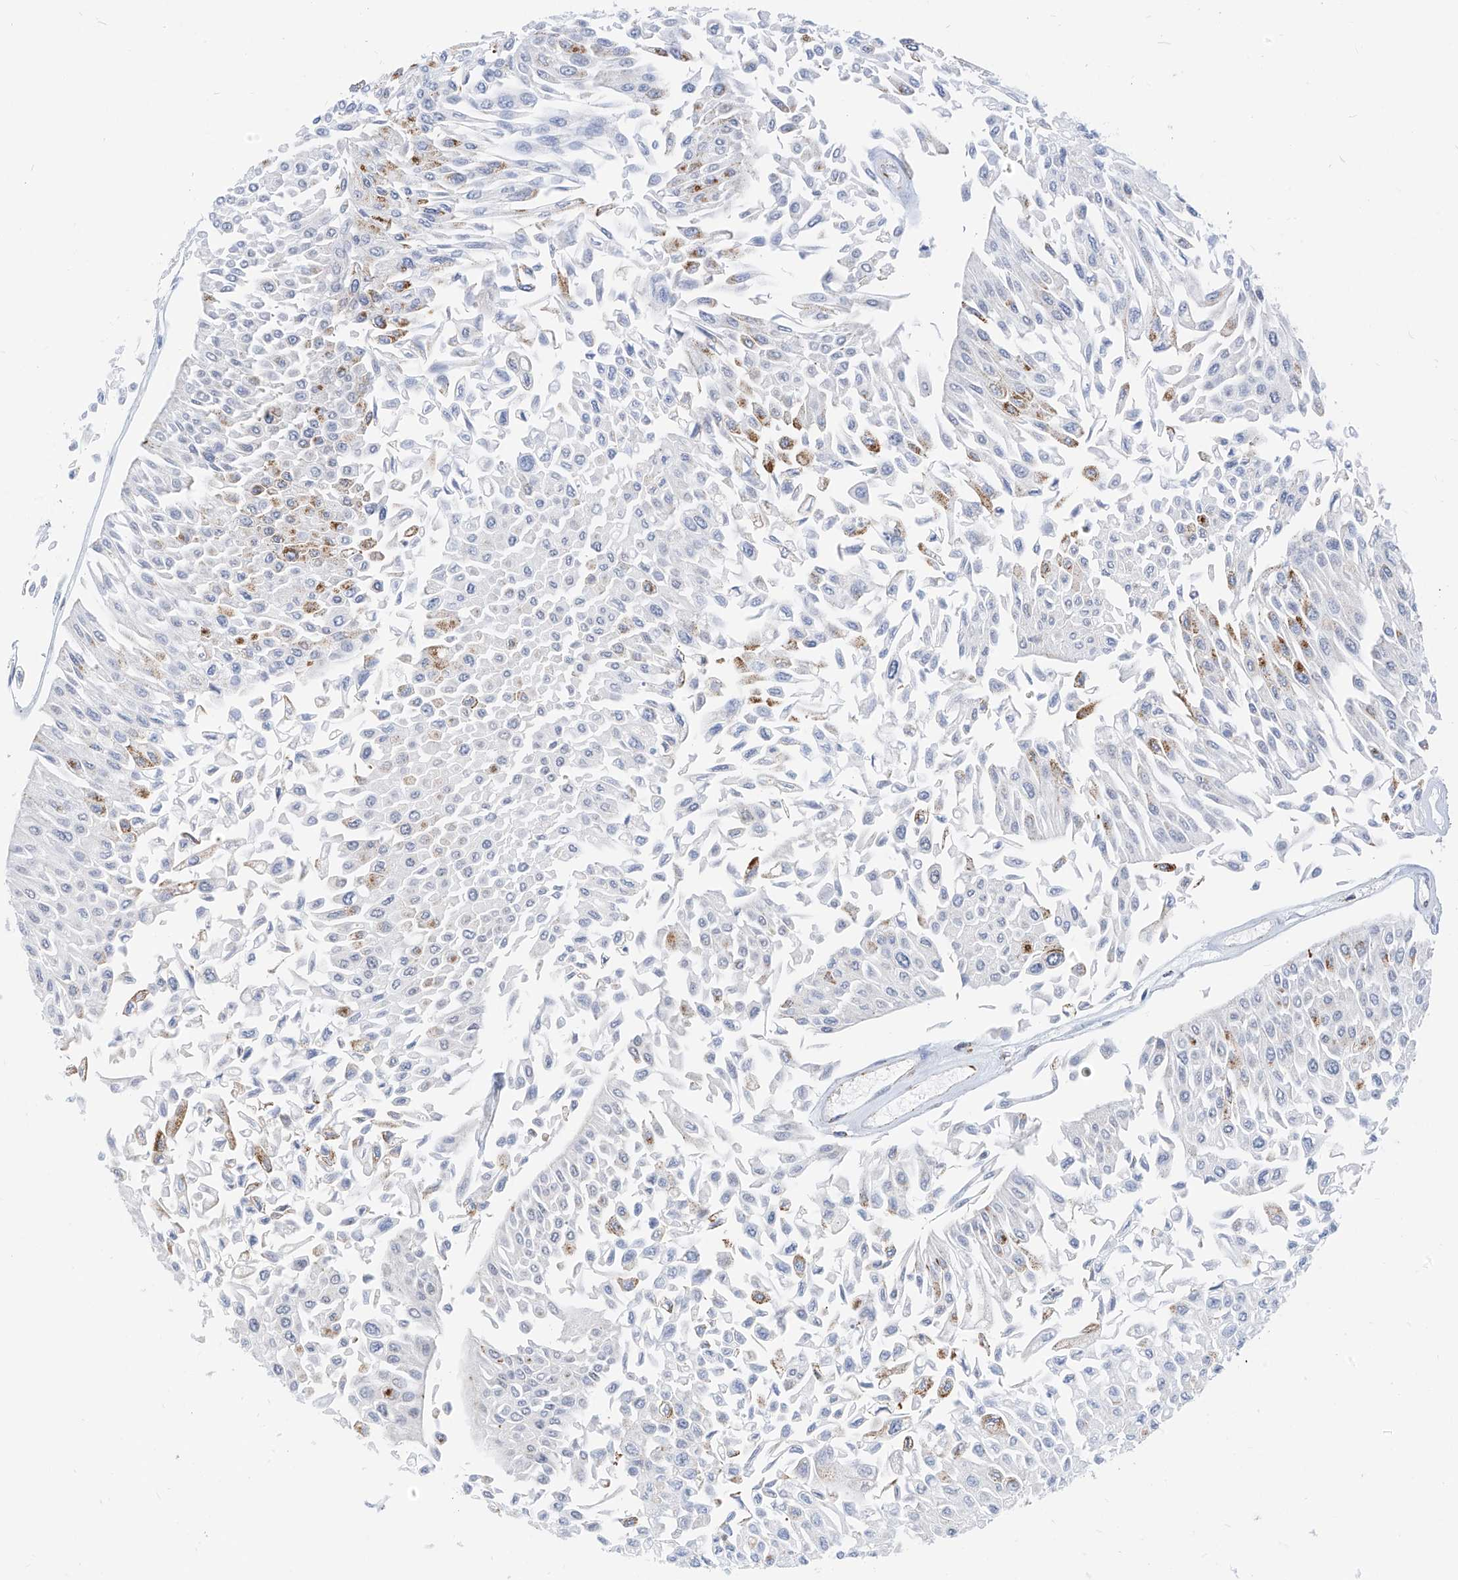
{"staining": {"intensity": "moderate", "quantity": "<25%", "location": "cytoplasmic/membranous"}, "tissue": "urothelial cancer", "cell_type": "Tumor cells", "image_type": "cancer", "snomed": [{"axis": "morphology", "description": "Urothelial carcinoma, Low grade"}, {"axis": "topography", "description": "Urinary bladder"}], "caption": "IHC micrograph of human low-grade urothelial carcinoma stained for a protein (brown), which reveals low levels of moderate cytoplasmic/membranous positivity in approximately <25% of tumor cells.", "gene": "NALCN", "patient": {"sex": "male", "age": 67}}